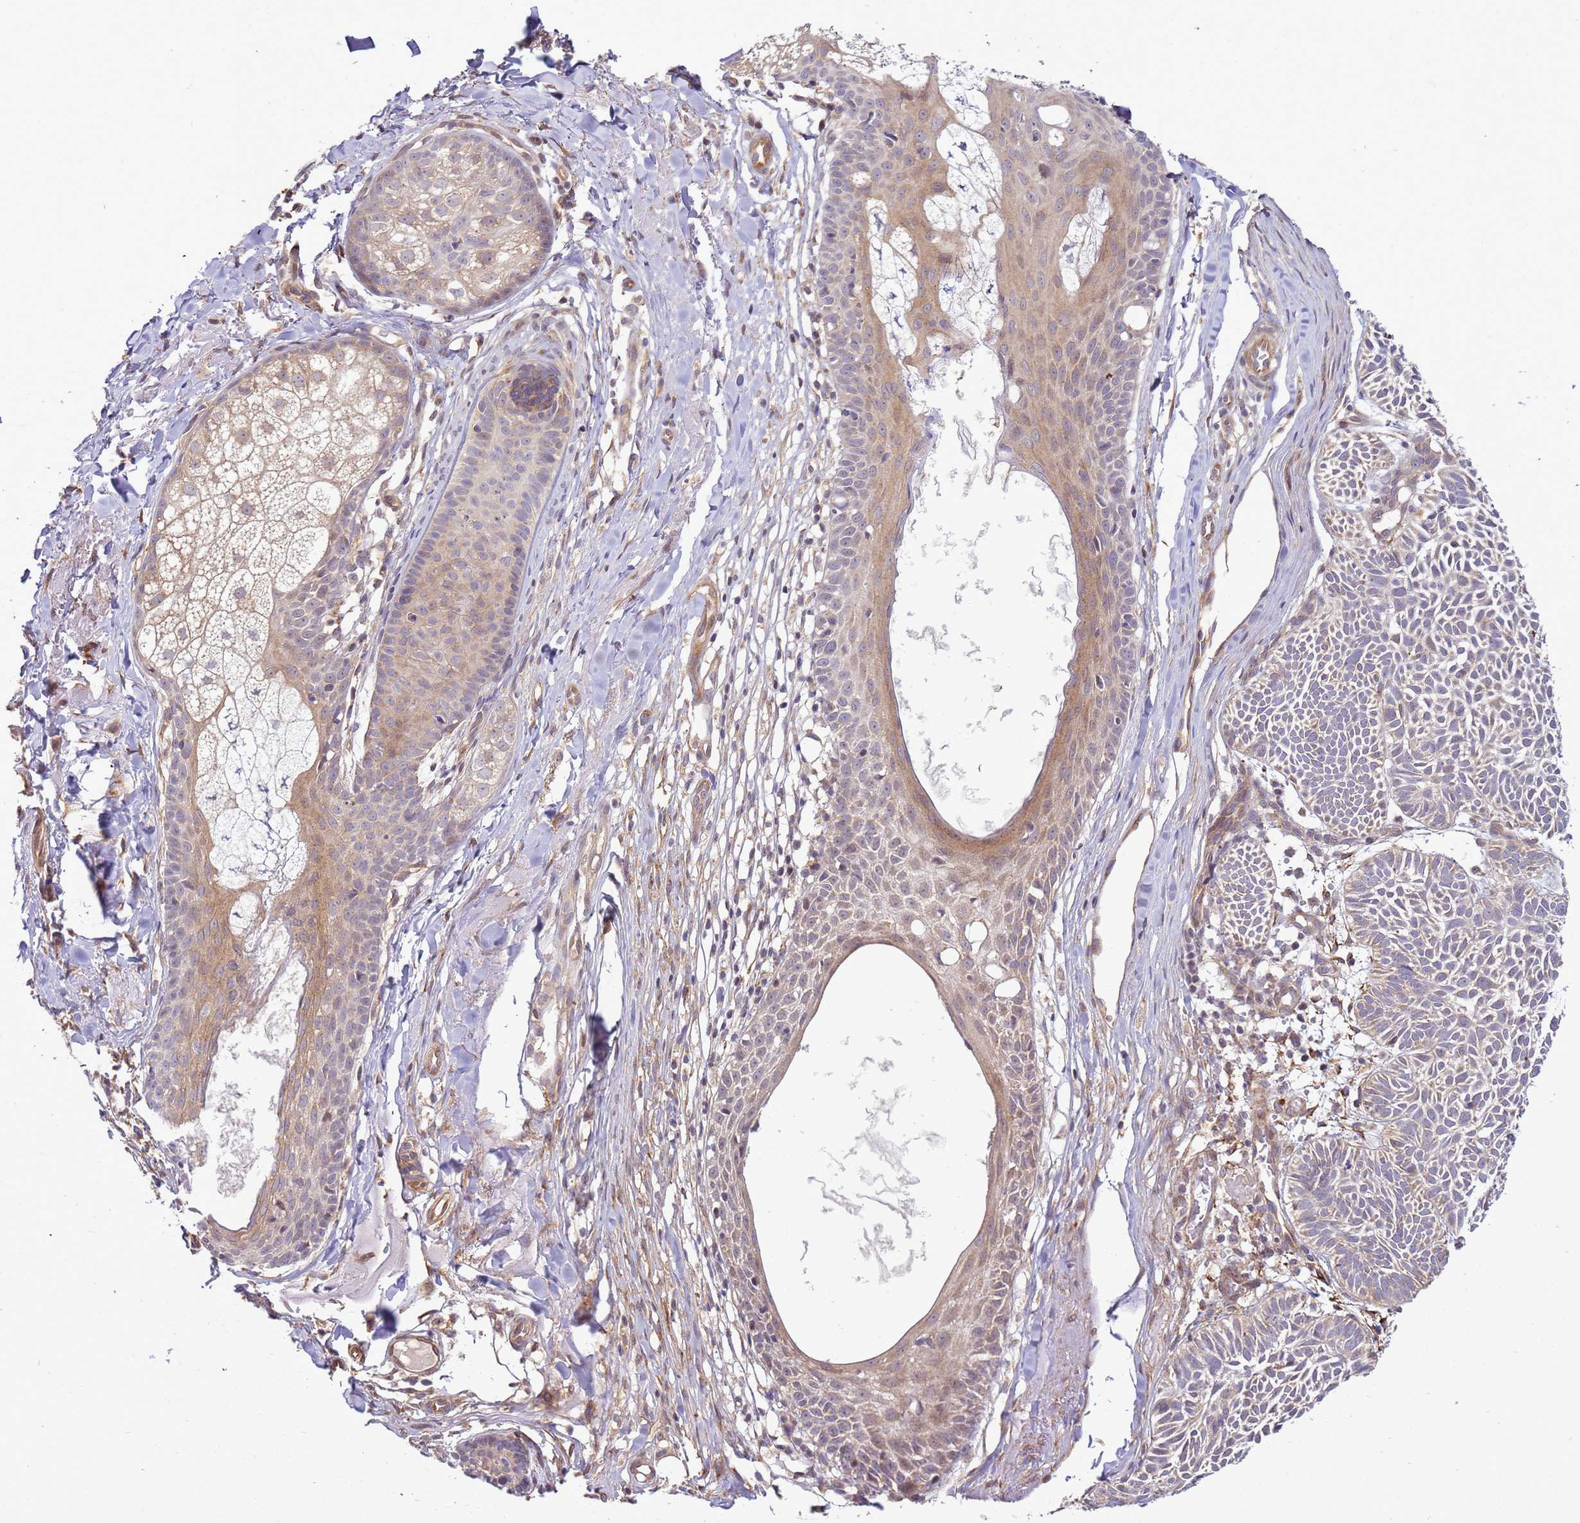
{"staining": {"intensity": "weak", "quantity": "<25%", "location": "cytoplasmic/membranous"}, "tissue": "skin cancer", "cell_type": "Tumor cells", "image_type": "cancer", "snomed": [{"axis": "morphology", "description": "Basal cell carcinoma"}, {"axis": "topography", "description": "Skin"}], "caption": "Human skin cancer (basal cell carcinoma) stained for a protein using IHC shows no expression in tumor cells.", "gene": "SCARA3", "patient": {"sex": "male", "age": 69}}